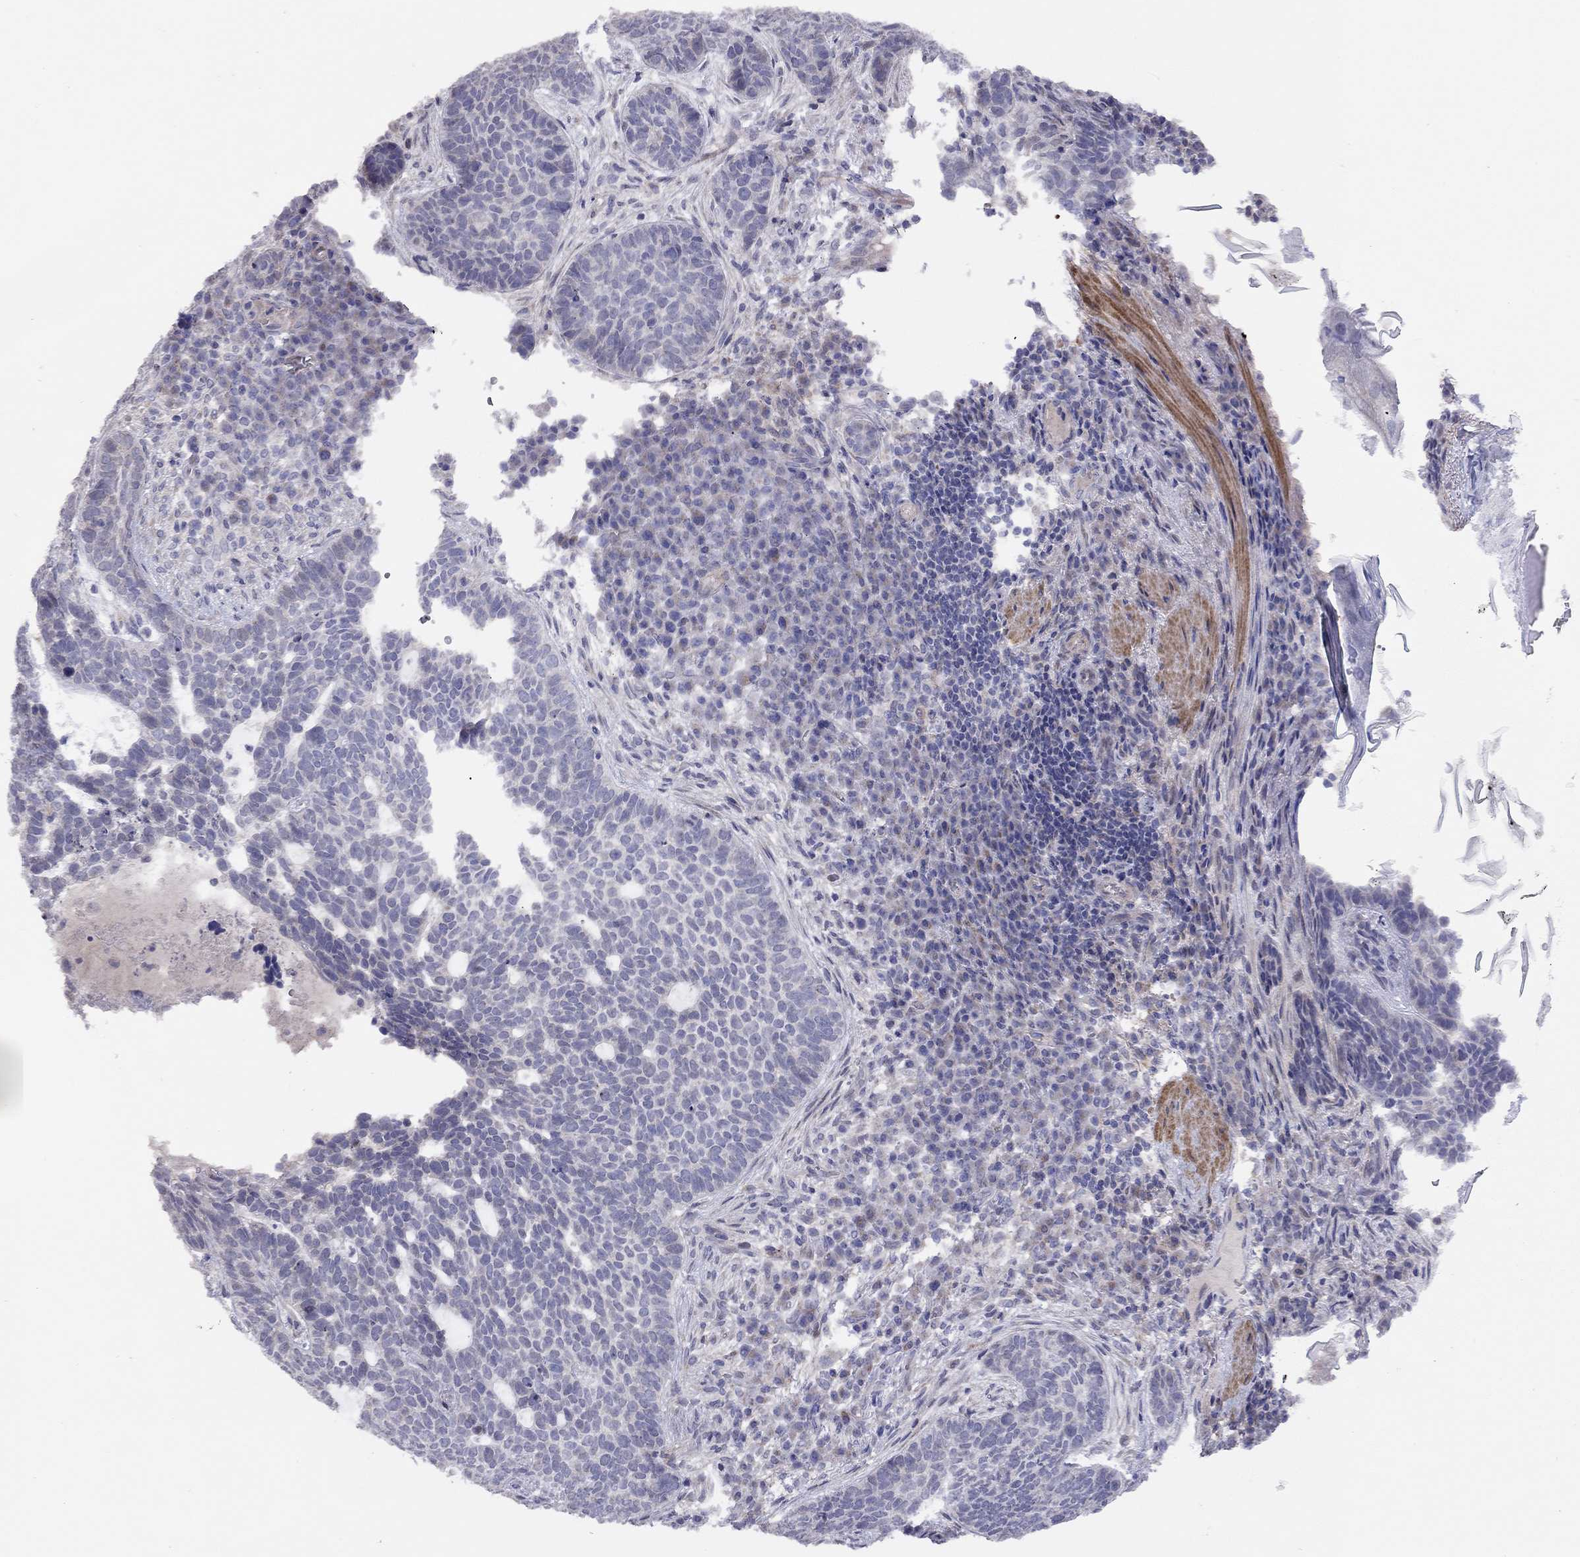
{"staining": {"intensity": "negative", "quantity": "none", "location": "none"}, "tissue": "skin cancer", "cell_type": "Tumor cells", "image_type": "cancer", "snomed": [{"axis": "morphology", "description": "Basal cell carcinoma"}, {"axis": "topography", "description": "Skin"}], "caption": "Immunohistochemistry (IHC) photomicrograph of neoplastic tissue: human skin cancer (basal cell carcinoma) stained with DAB displays no significant protein expression in tumor cells.", "gene": "SYTL2", "patient": {"sex": "female", "age": 69}}